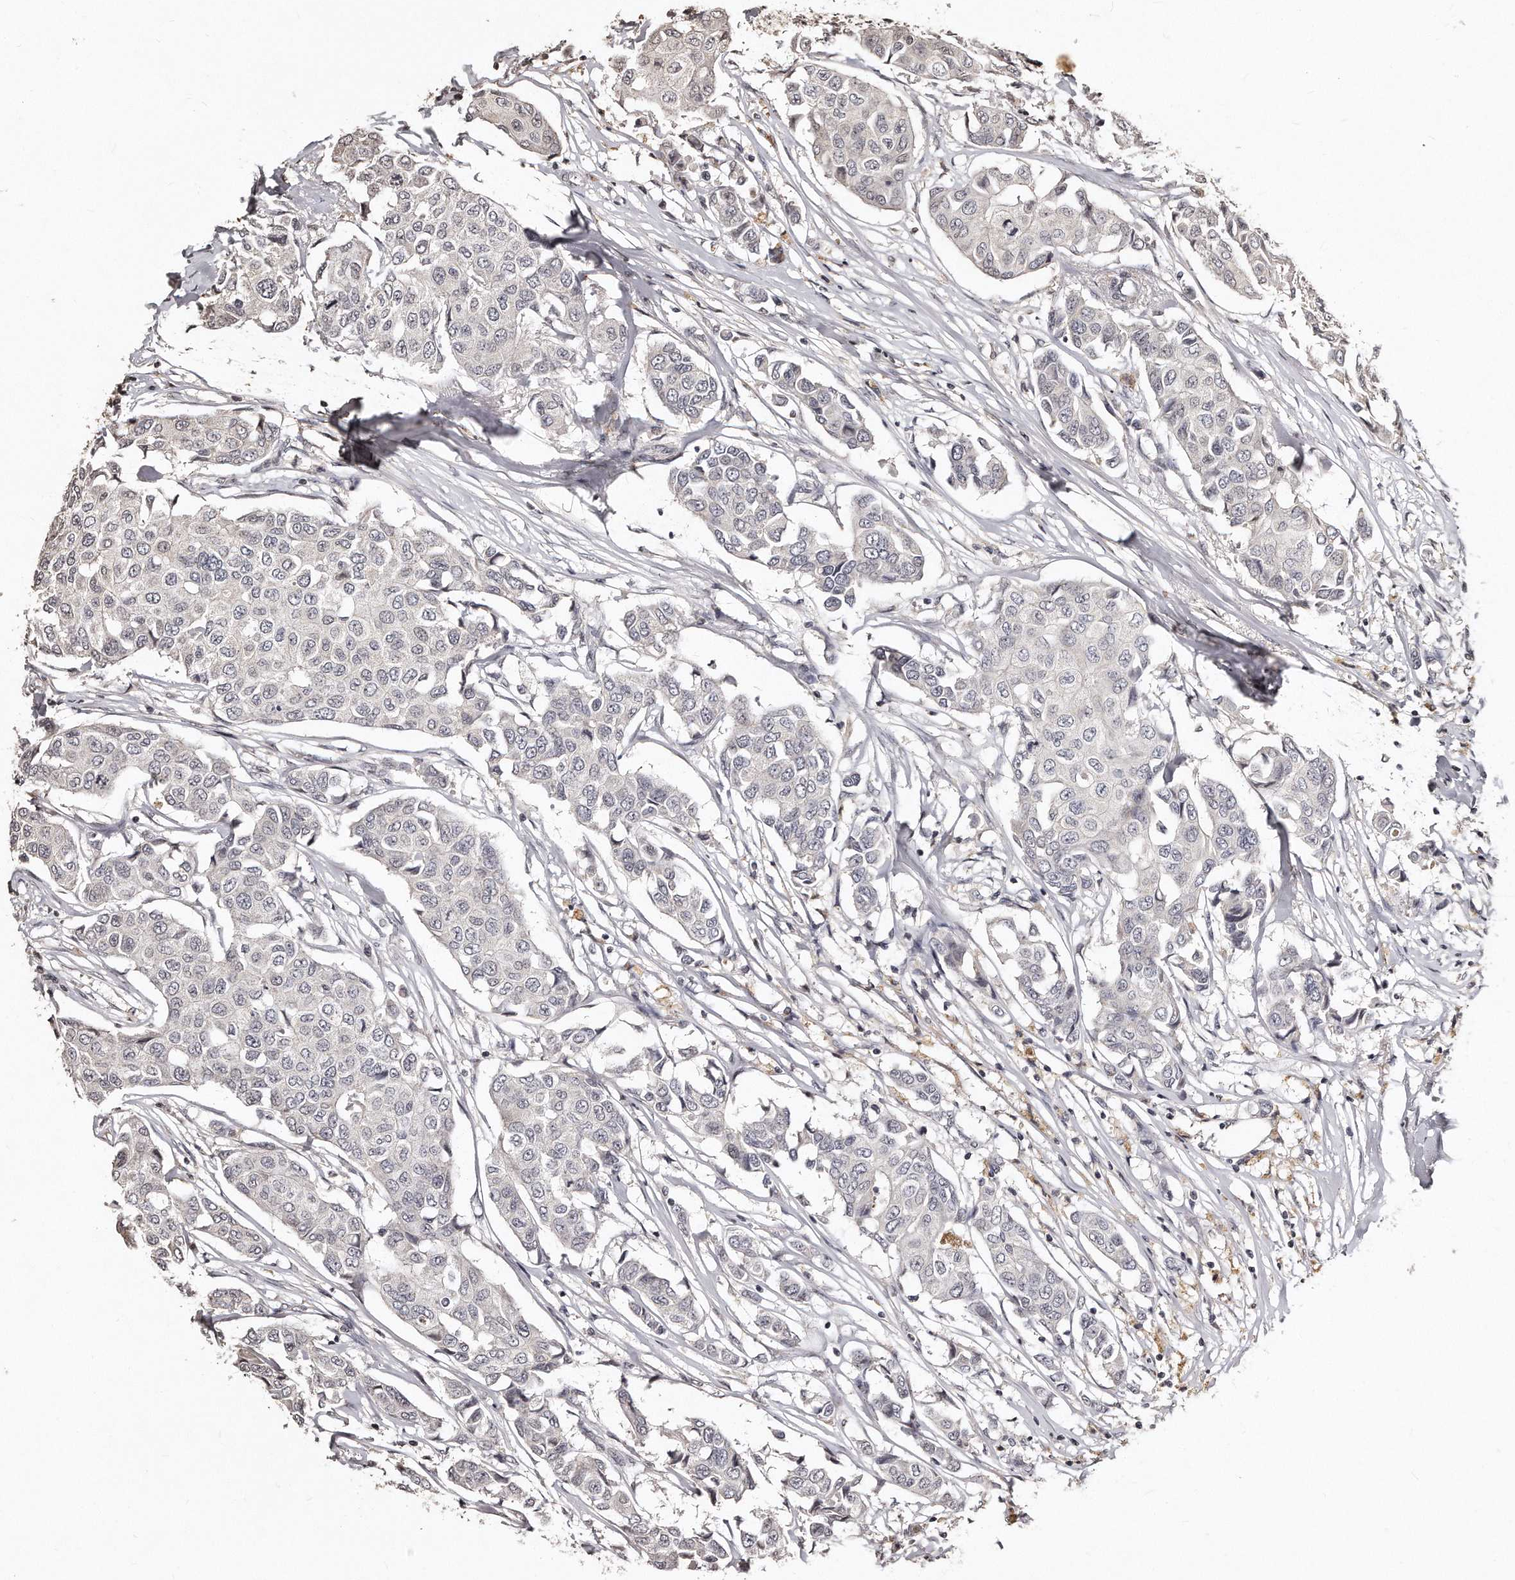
{"staining": {"intensity": "negative", "quantity": "none", "location": "none"}, "tissue": "breast cancer", "cell_type": "Tumor cells", "image_type": "cancer", "snomed": [{"axis": "morphology", "description": "Duct carcinoma"}, {"axis": "topography", "description": "Breast"}], "caption": "Immunohistochemistry (IHC) photomicrograph of neoplastic tissue: human breast infiltrating ductal carcinoma stained with DAB displays no significant protein expression in tumor cells.", "gene": "TSHR", "patient": {"sex": "female", "age": 80}}